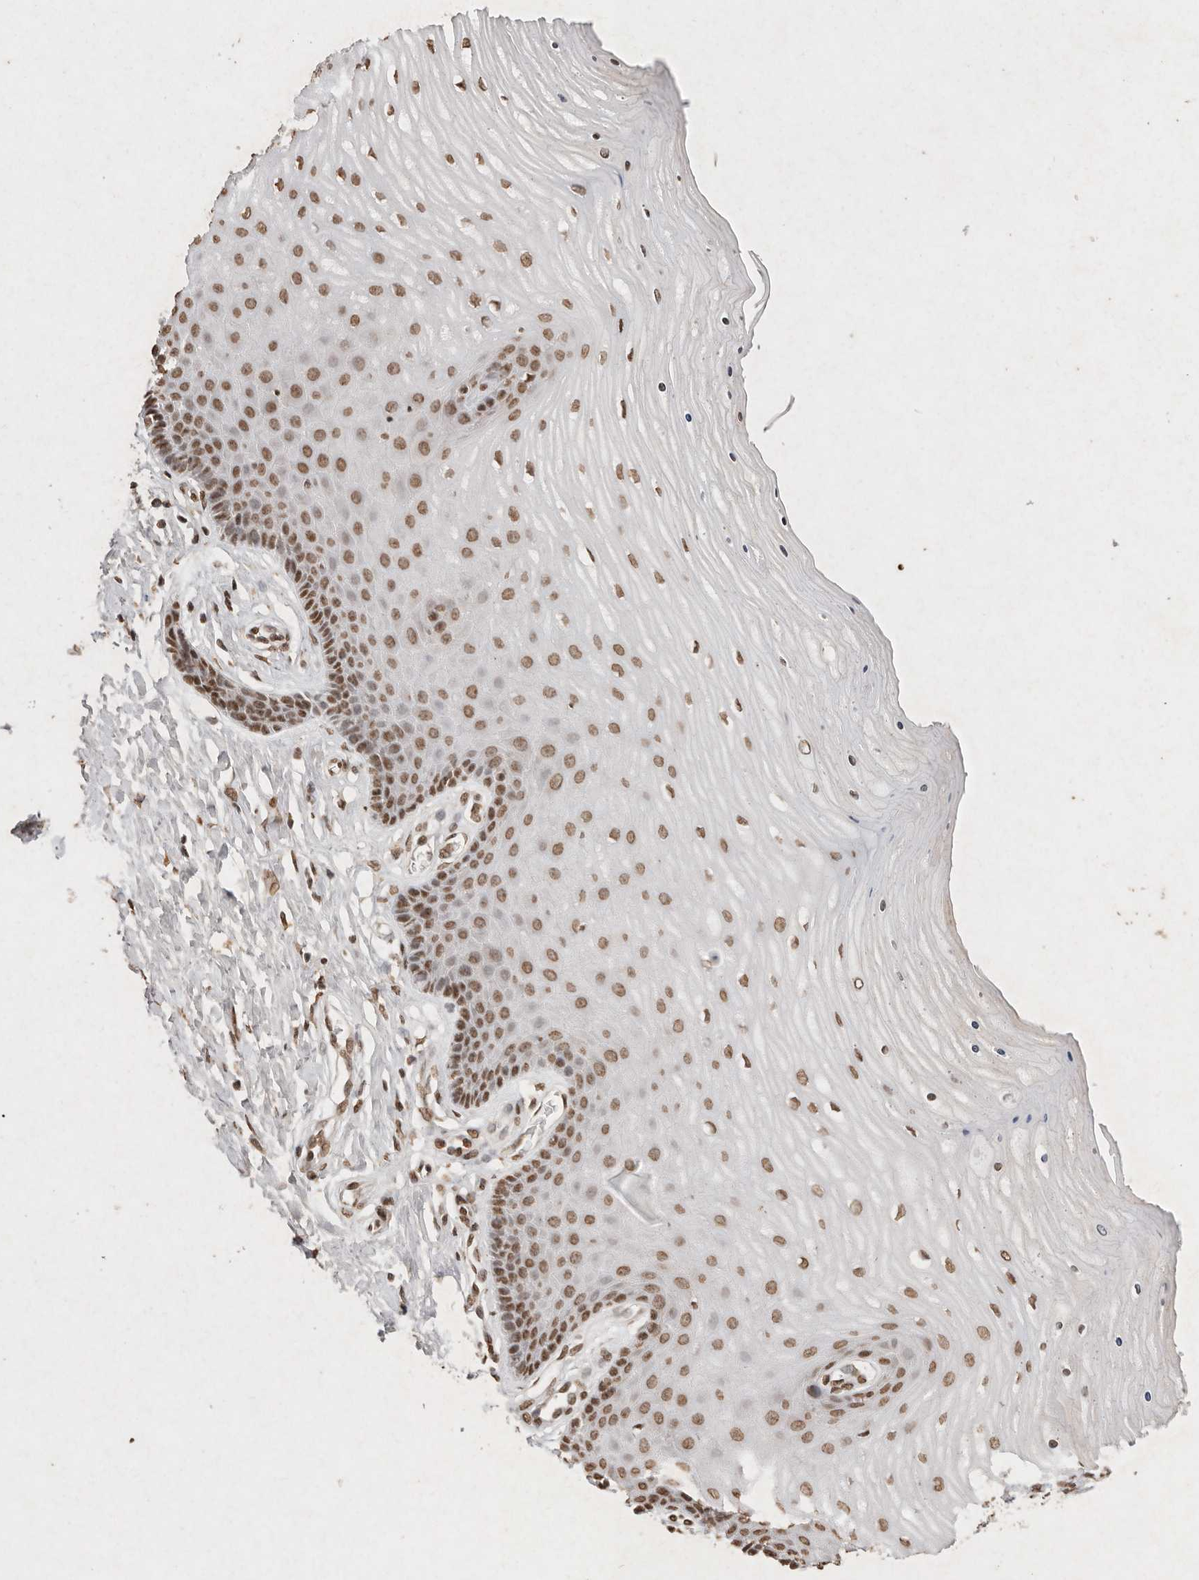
{"staining": {"intensity": "weak", "quantity": "25%-75%", "location": "nuclear"}, "tissue": "cervix", "cell_type": "Glandular cells", "image_type": "normal", "snomed": [{"axis": "morphology", "description": "Normal tissue, NOS"}, {"axis": "topography", "description": "Cervix"}], "caption": "A micrograph of human cervix stained for a protein displays weak nuclear brown staining in glandular cells.", "gene": "NKX3", "patient": {"sex": "female", "age": 55}}